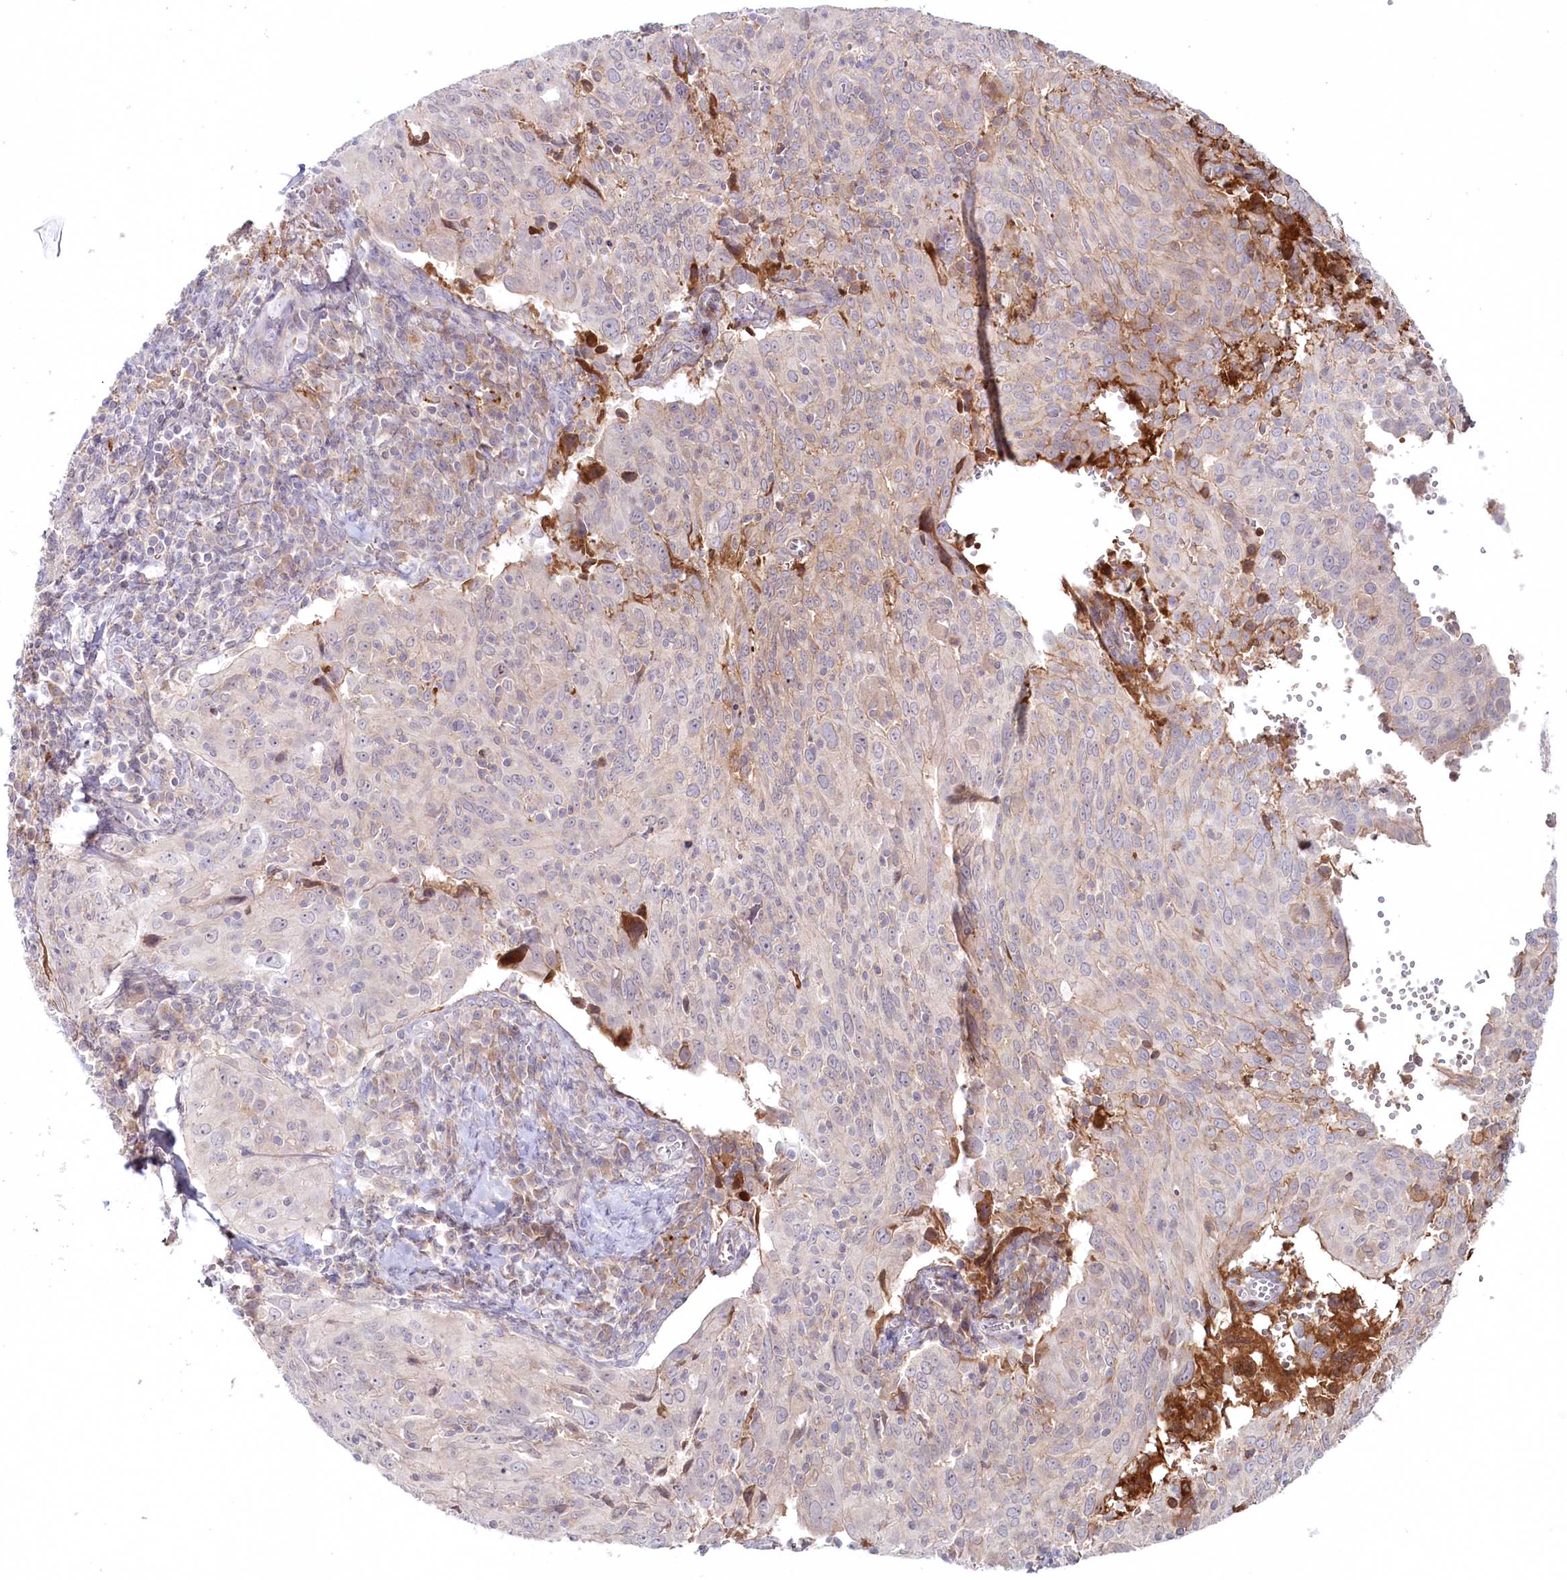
{"staining": {"intensity": "weak", "quantity": "<25%", "location": "cytoplasmic/membranous"}, "tissue": "cervical cancer", "cell_type": "Tumor cells", "image_type": "cancer", "snomed": [{"axis": "morphology", "description": "Squamous cell carcinoma, NOS"}, {"axis": "topography", "description": "Cervix"}], "caption": "Immunohistochemistry (IHC) of human squamous cell carcinoma (cervical) exhibits no expression in tumor cells.", "gene": "PSAPL1", "patient": {"sex": "female", "age": 31}}